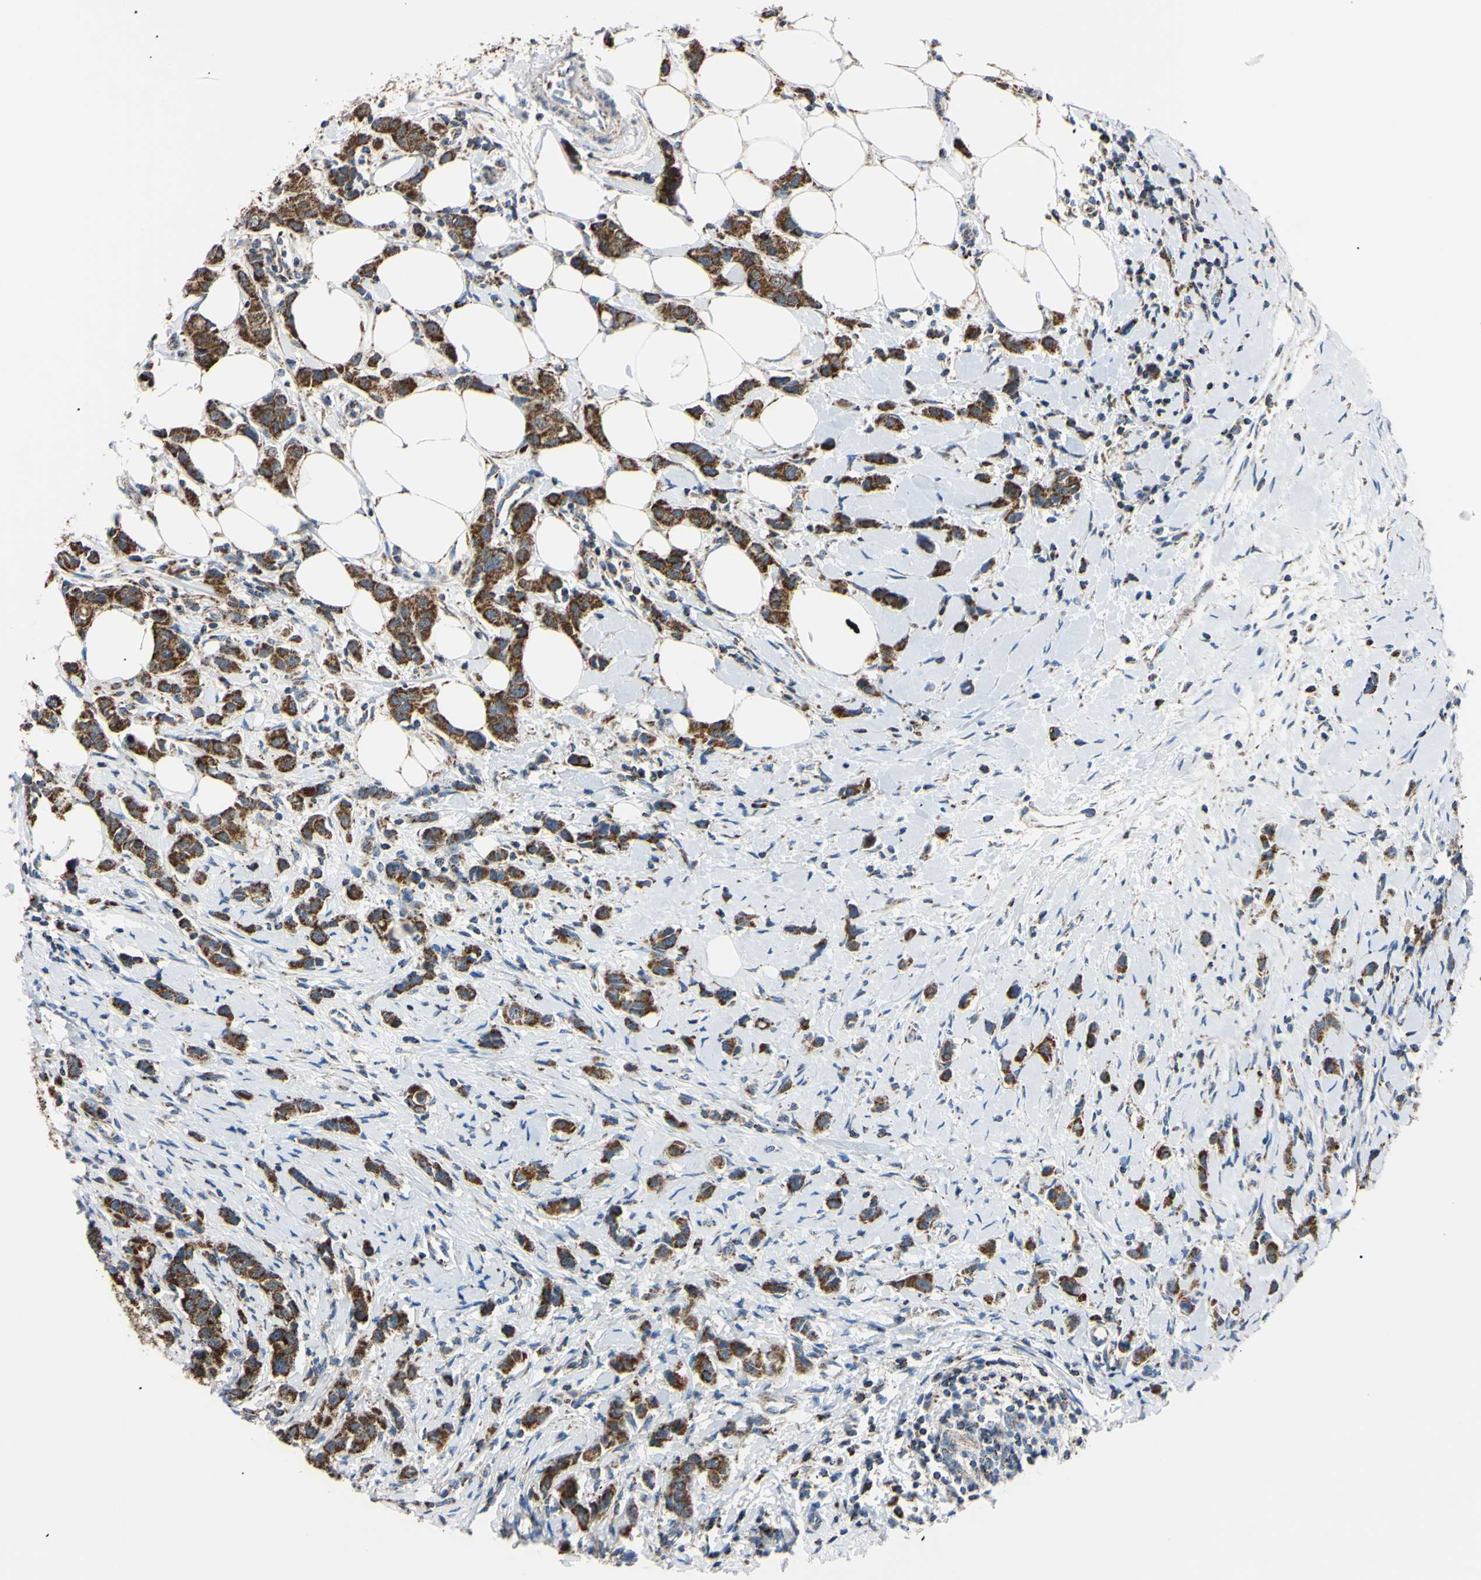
{"staining": {"intensity": "strong", "quantity": ">75%", "location": "cytoplasmic/membranous"}, "tissue": "breast cancer", "cell_type": "Tumor cells", "image_type": "cancer", "snomed": [{"axis": "morphology", "description": "Normal tissue, NOS"}, {"axis": "morphology", "description": "Duct carcinoma"}, {"axis": "topography", "description": "Breast"}], "caption": "Protein expression analysis of breast intraductal carcinoma exhibits strong cytoplasmic/membranous positivity in about >75% of tumor cells.", "gene": "CLPP", "patient": {"sex": "female", "age": 50}}